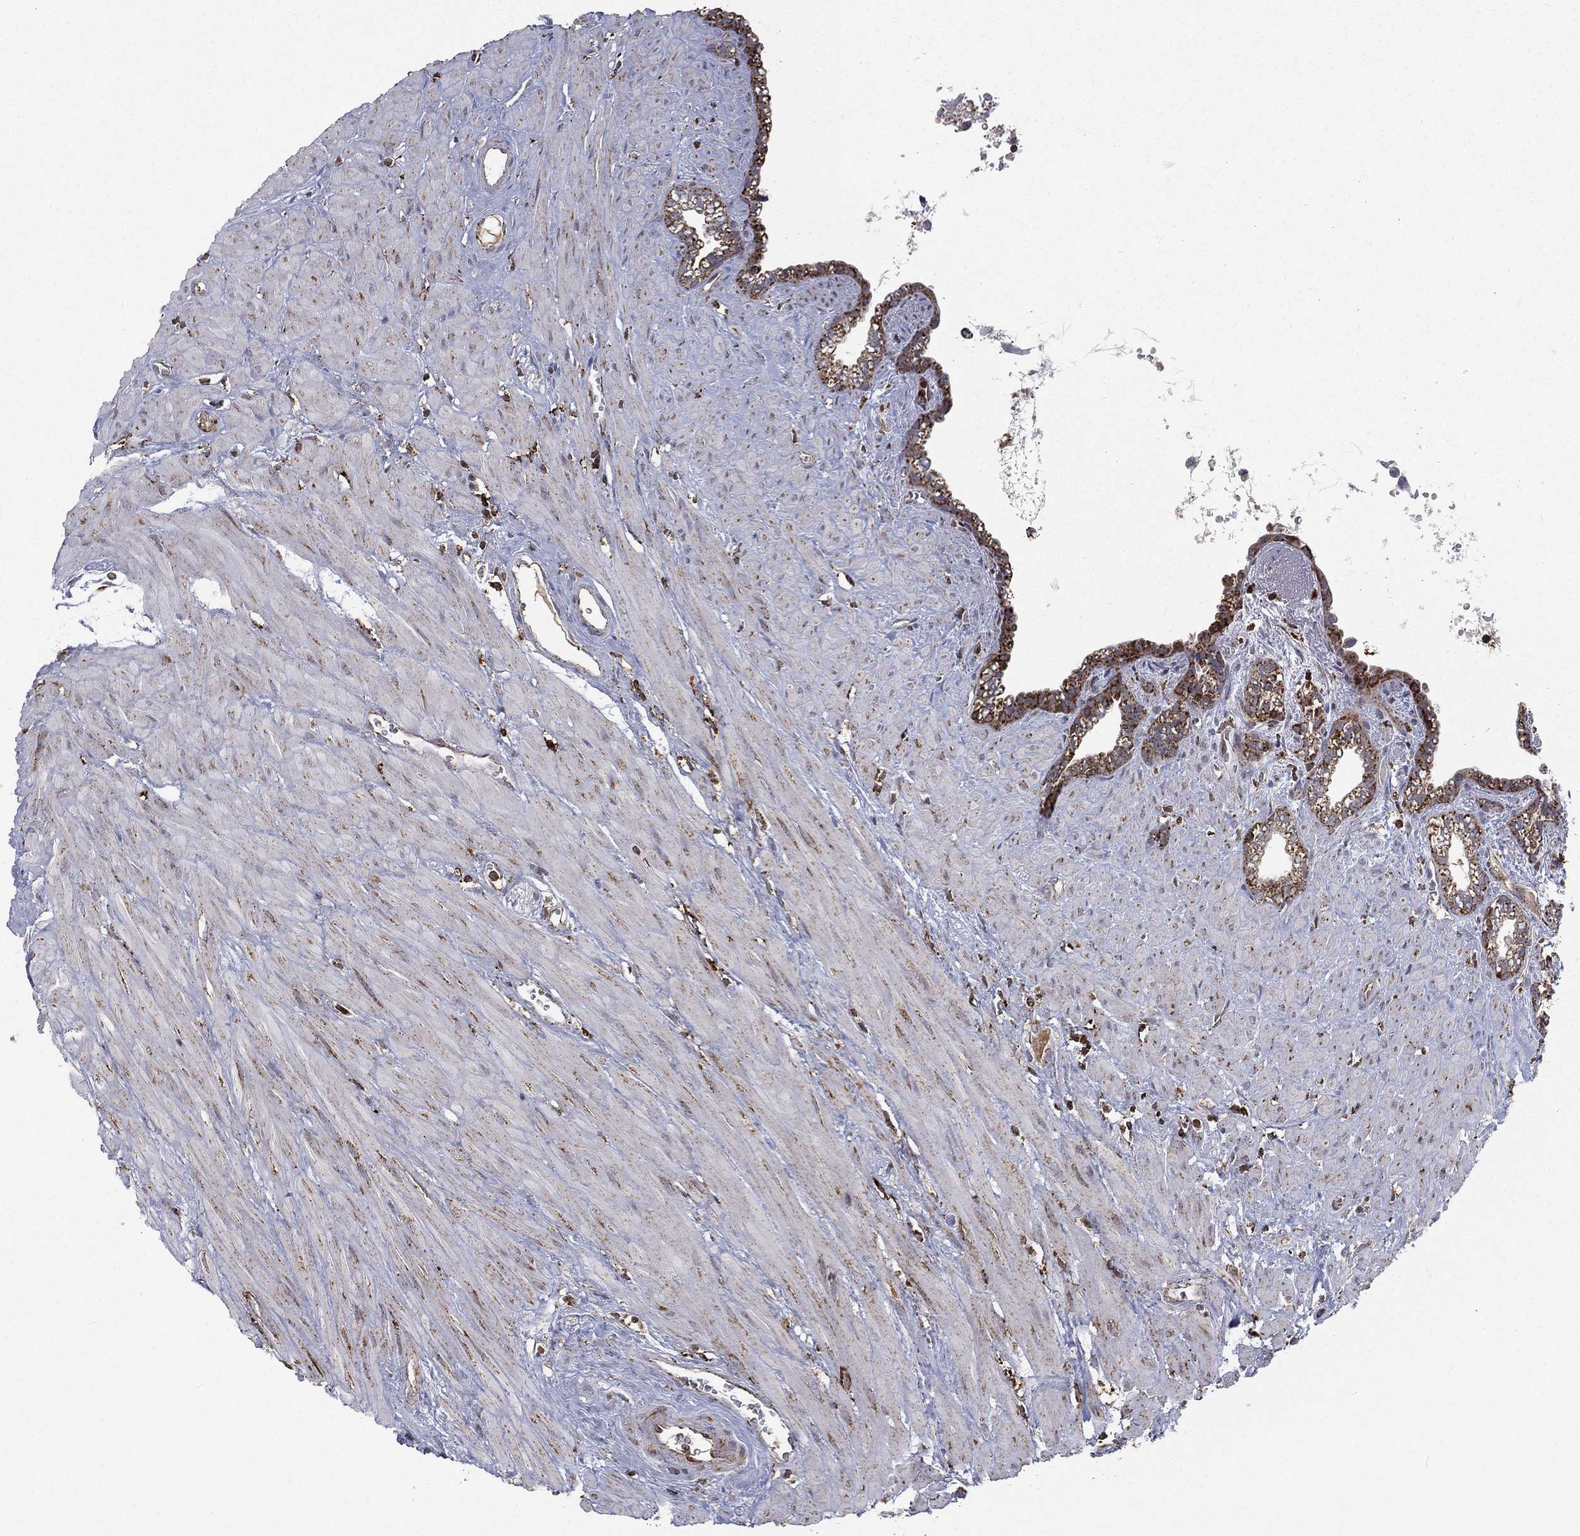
{"staining": {"intensity": "strong", "quantity": "25%-75%", "location": "cytoplasmic/membranous"}, "tissue": "seminal vesicle", "cell_type": "Glandular cells", "image_type": "normal", "snomed": [{"axis": "morphology", "description": "Normal tissue, NOS"}, {"axis": "morphology", "description": "Urothelial carcinoma, NOS"}, {"axis": "topography", "description": "Urinary bladder"}, {"axis": "topography", "description": "Seminal veicle"}], "caption": "Glandular cells exhibit high levels of strong cytoplasmic/membranous positivity in about 25%-75% of cells in normal human seminal vesicle.", "gene": "RIN3", "patient": {"sex": "male", "age": 76}}